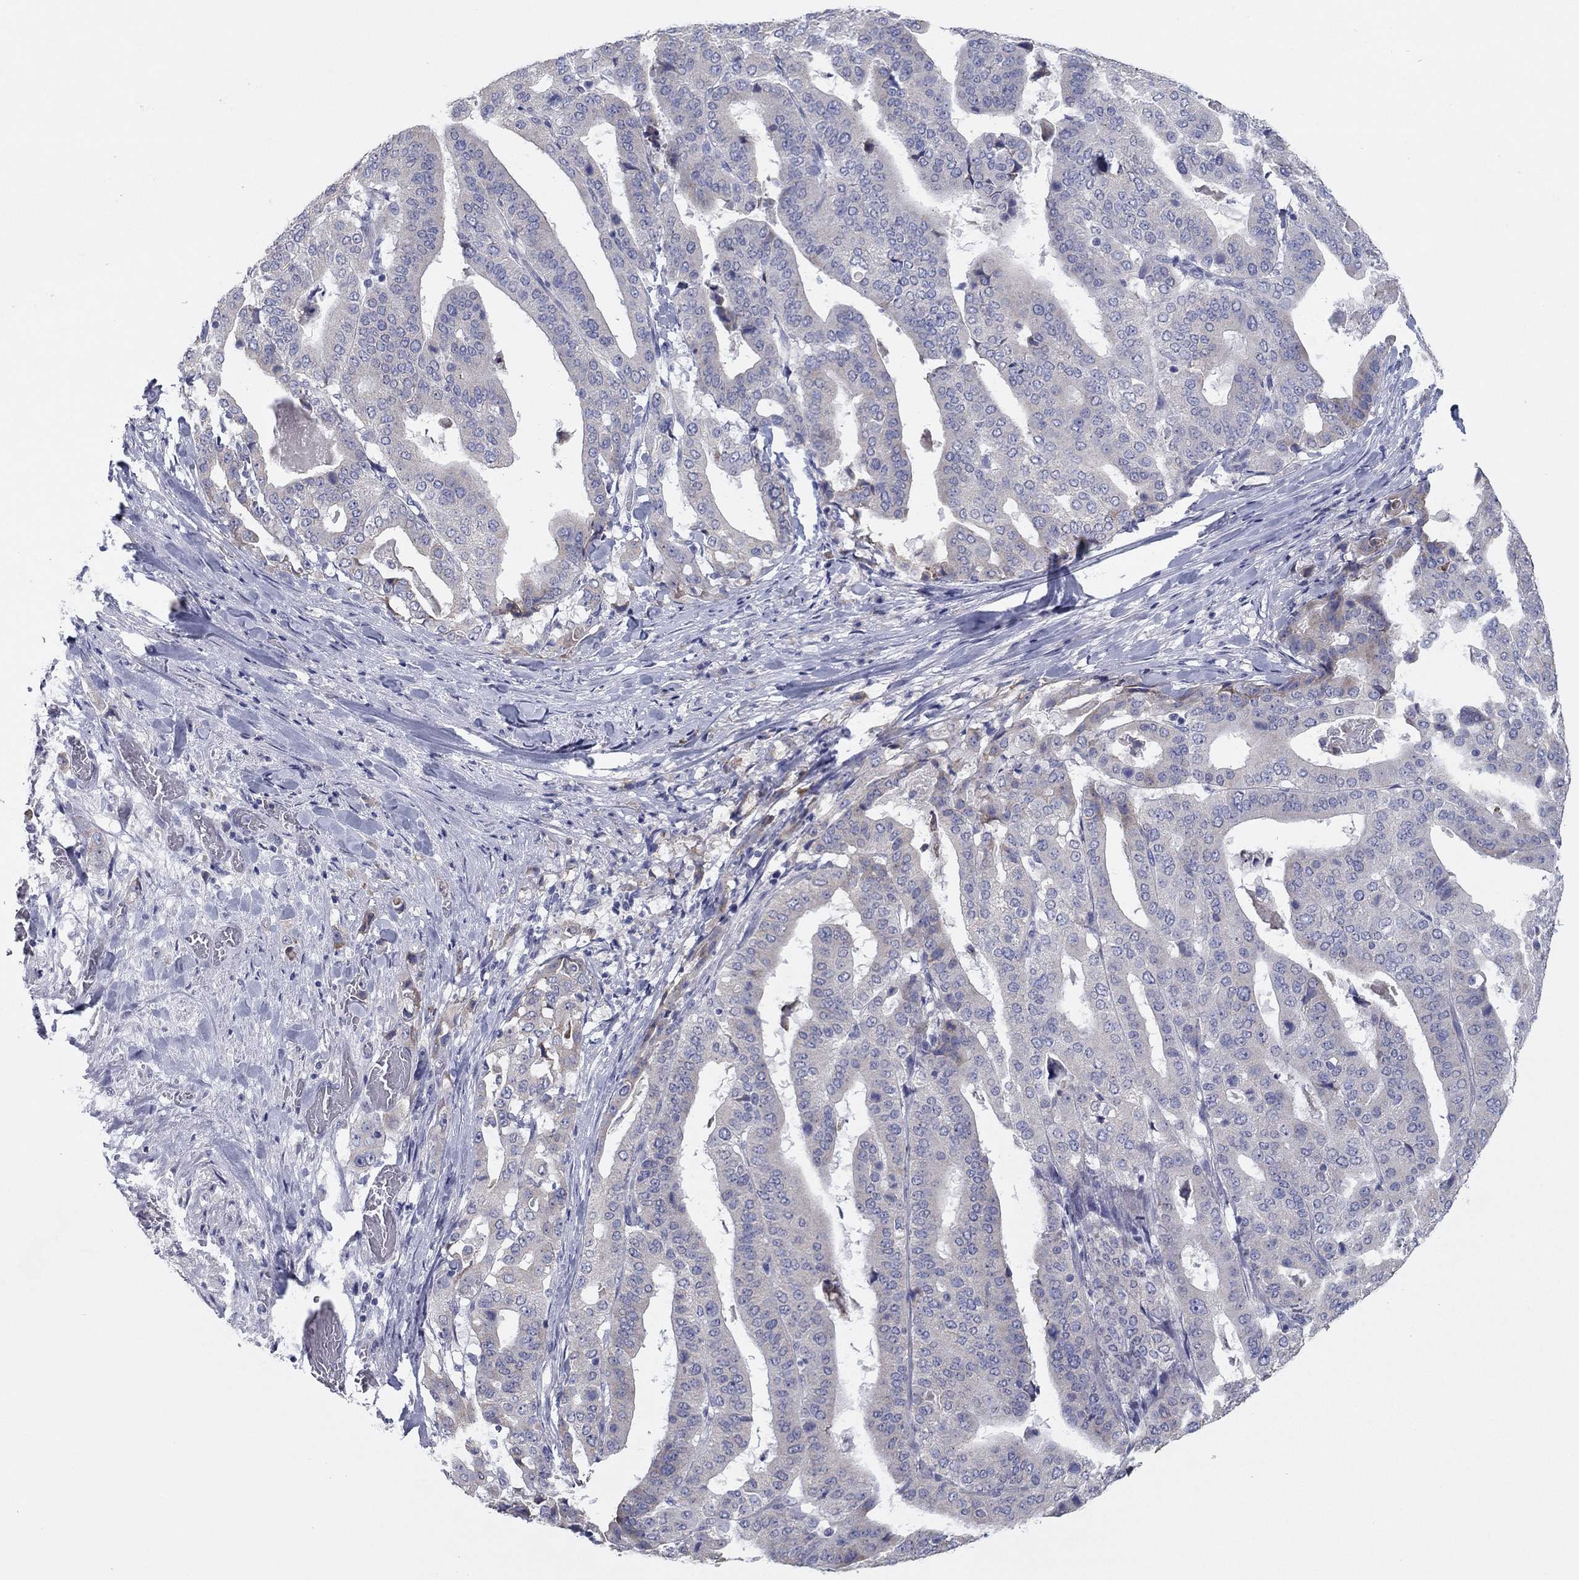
{"staining": {"intensity": "weak", "quantity": "<25%", "location": "cytoplasmic/membranous"}, "tissue": "stomach cancer", "cell_type": "Tumor cells", "image_type": "cancer", "snomed": [{"axis": "morphology", "description": "Adenocarcinoma, NOS"}, {"axis": "topography", "description": "Stomach"}], "caption": "This is an IHC micrograph of human stomach cancer (adenocarcinoma). There is no staining in tumor cells.", "gene": "GRK7", "patient": {"sex": "male", "age": 48}}